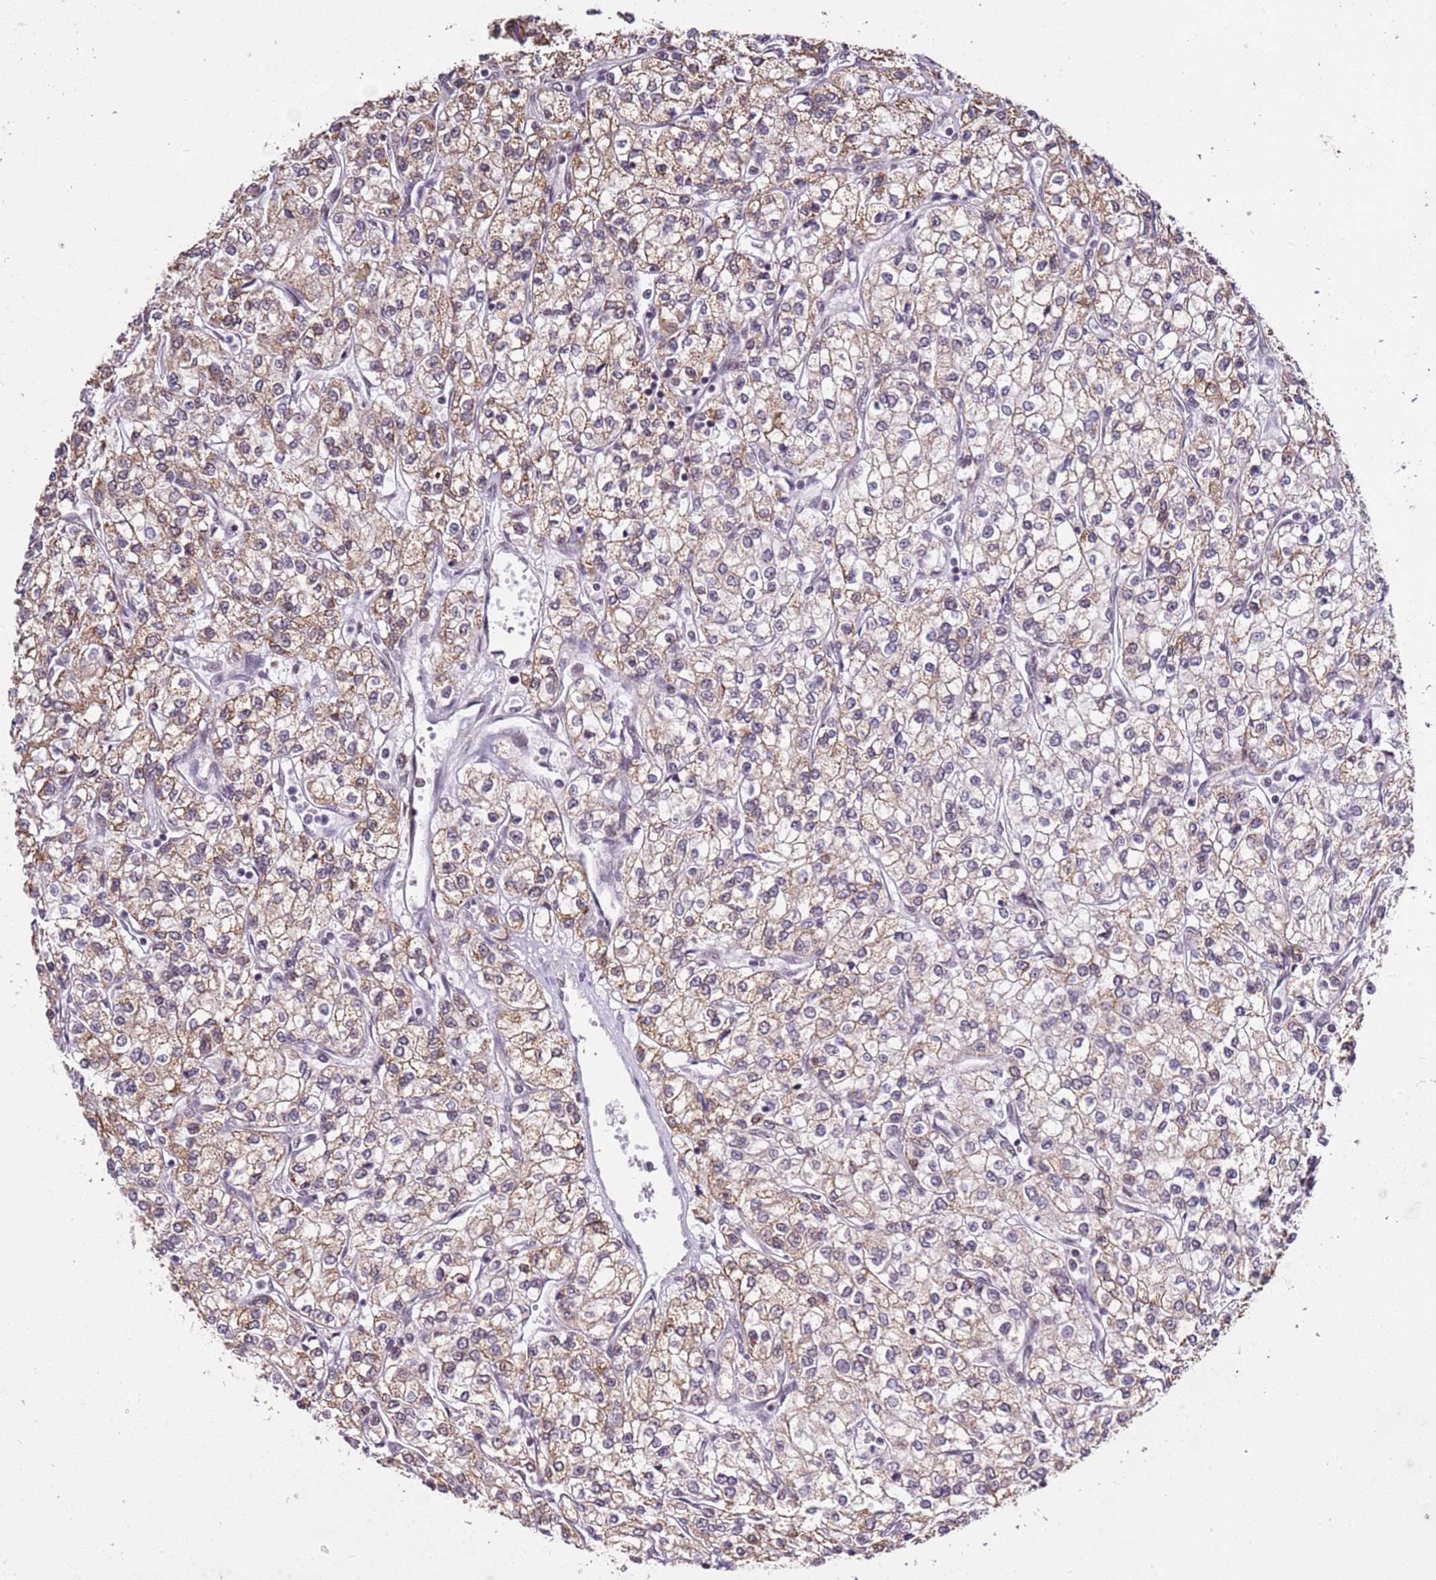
{"staining": {"intensity": "weak", "quantity": ">75%", "location": "cytoplasmic/membranous"}, "tissue": "renal cancer", "cell_type": "Tumor cells", "image_type": "cancer", "snomed": [{"axis": "morphology", "description": "Adenocarcinoma, NOS"}, {"axis": "topography", "description": "Kidney"}], "caption": "Renal cancer stained for a protein demonstrates weak cytoplasmic/membranous positivity in tumor cells.", "gene": "AKAP8L", "patient": {"sex": "male", "age": 80}}